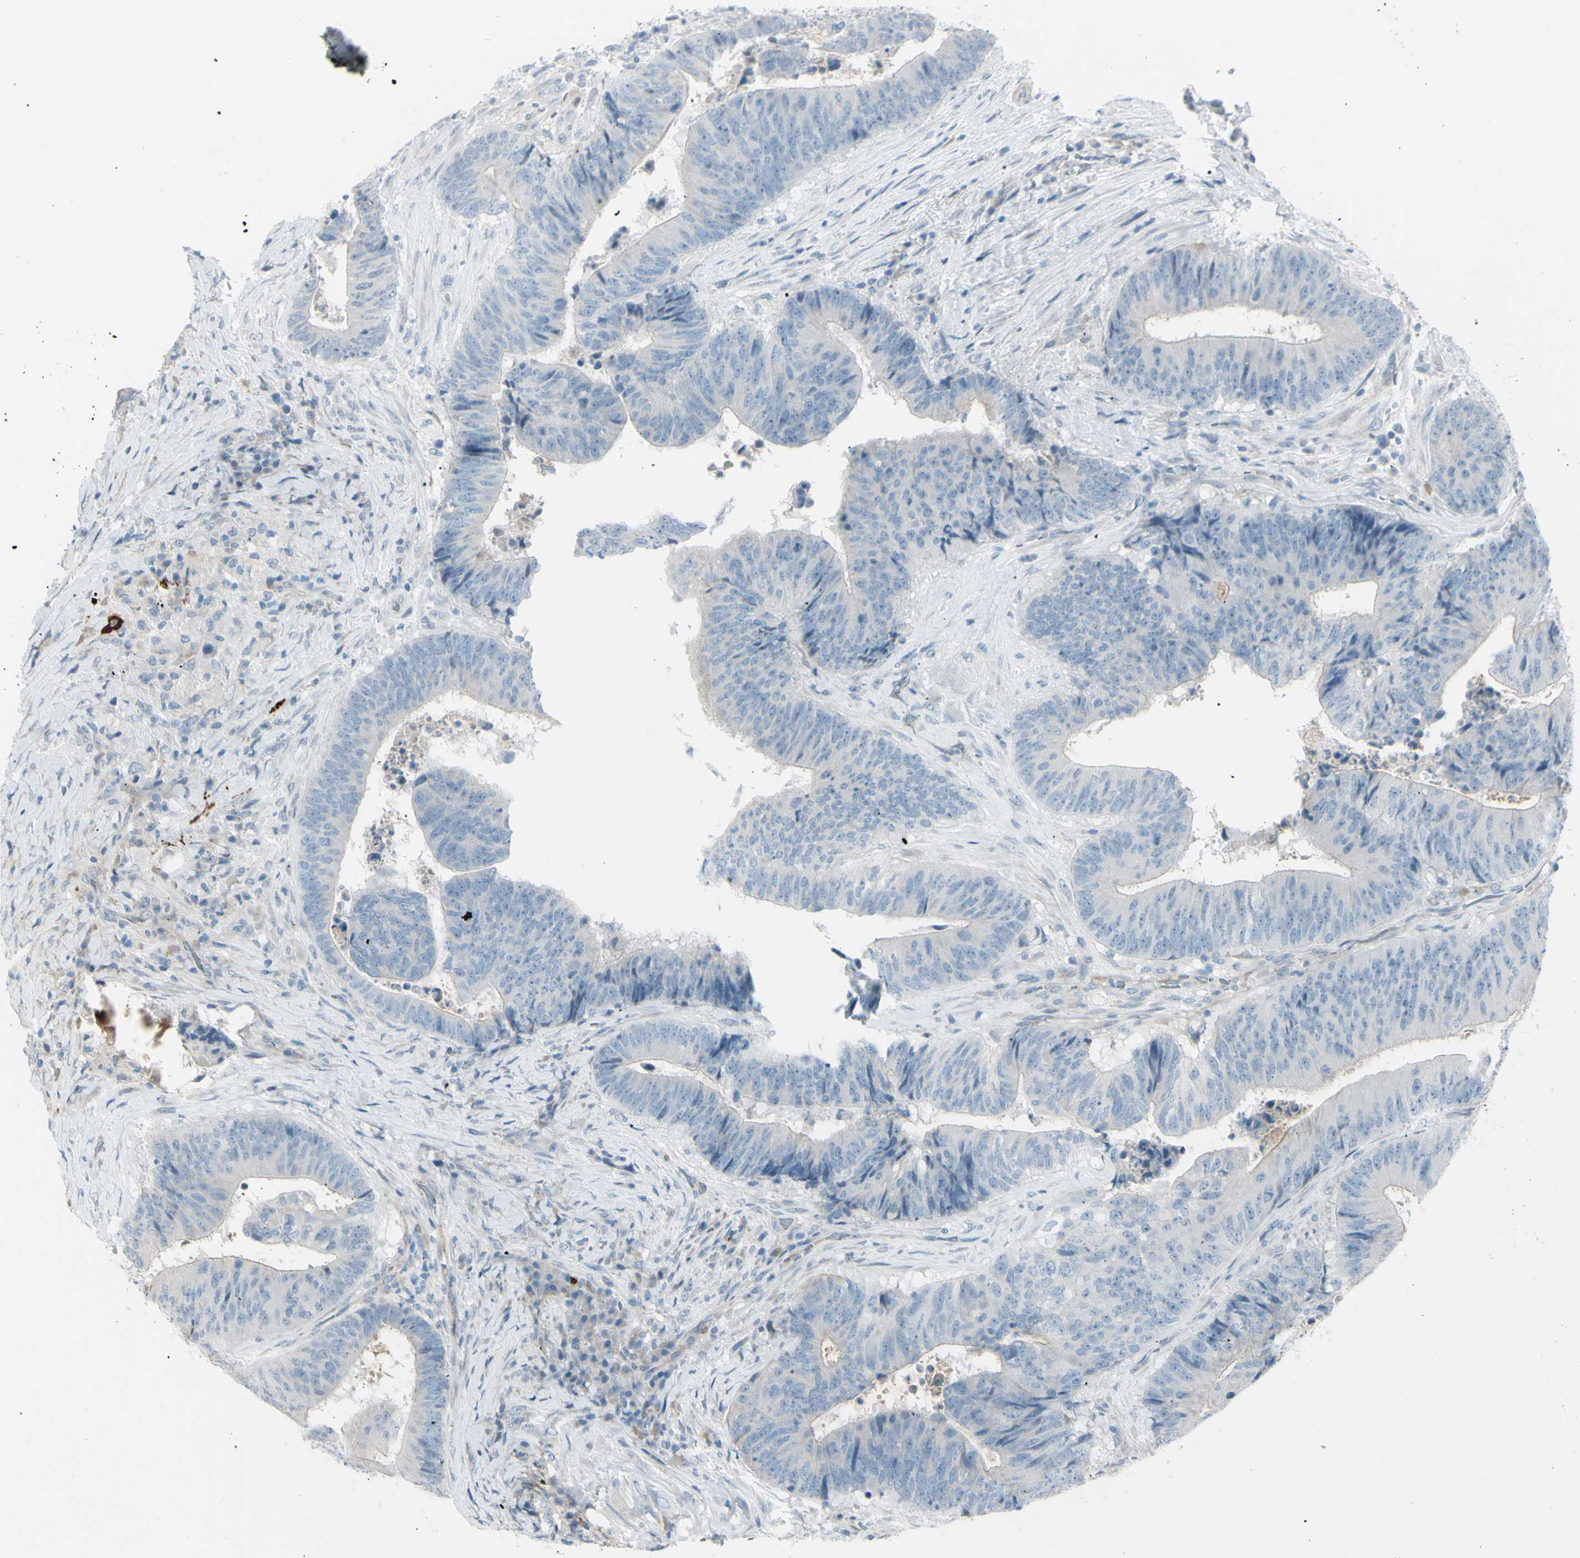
{"staining": {"intensity": "negative", "quantity": "none", "location": "none"}, "tissue": "colorectal cancer", "cell_type": "Tumor cells", "image_type": "cancer", "snomed": [{"axis": "morphology", "description": "Adenocarcinoma, NOS"}, {"axis": "topography", "description": "Rectum"}], "caption": "Immunohistochemical staining of human colorectal cancer reveals no significant staining in tumor cells.", "gene": "GPR34", "patient": {"sex": "male", "age": 72}}